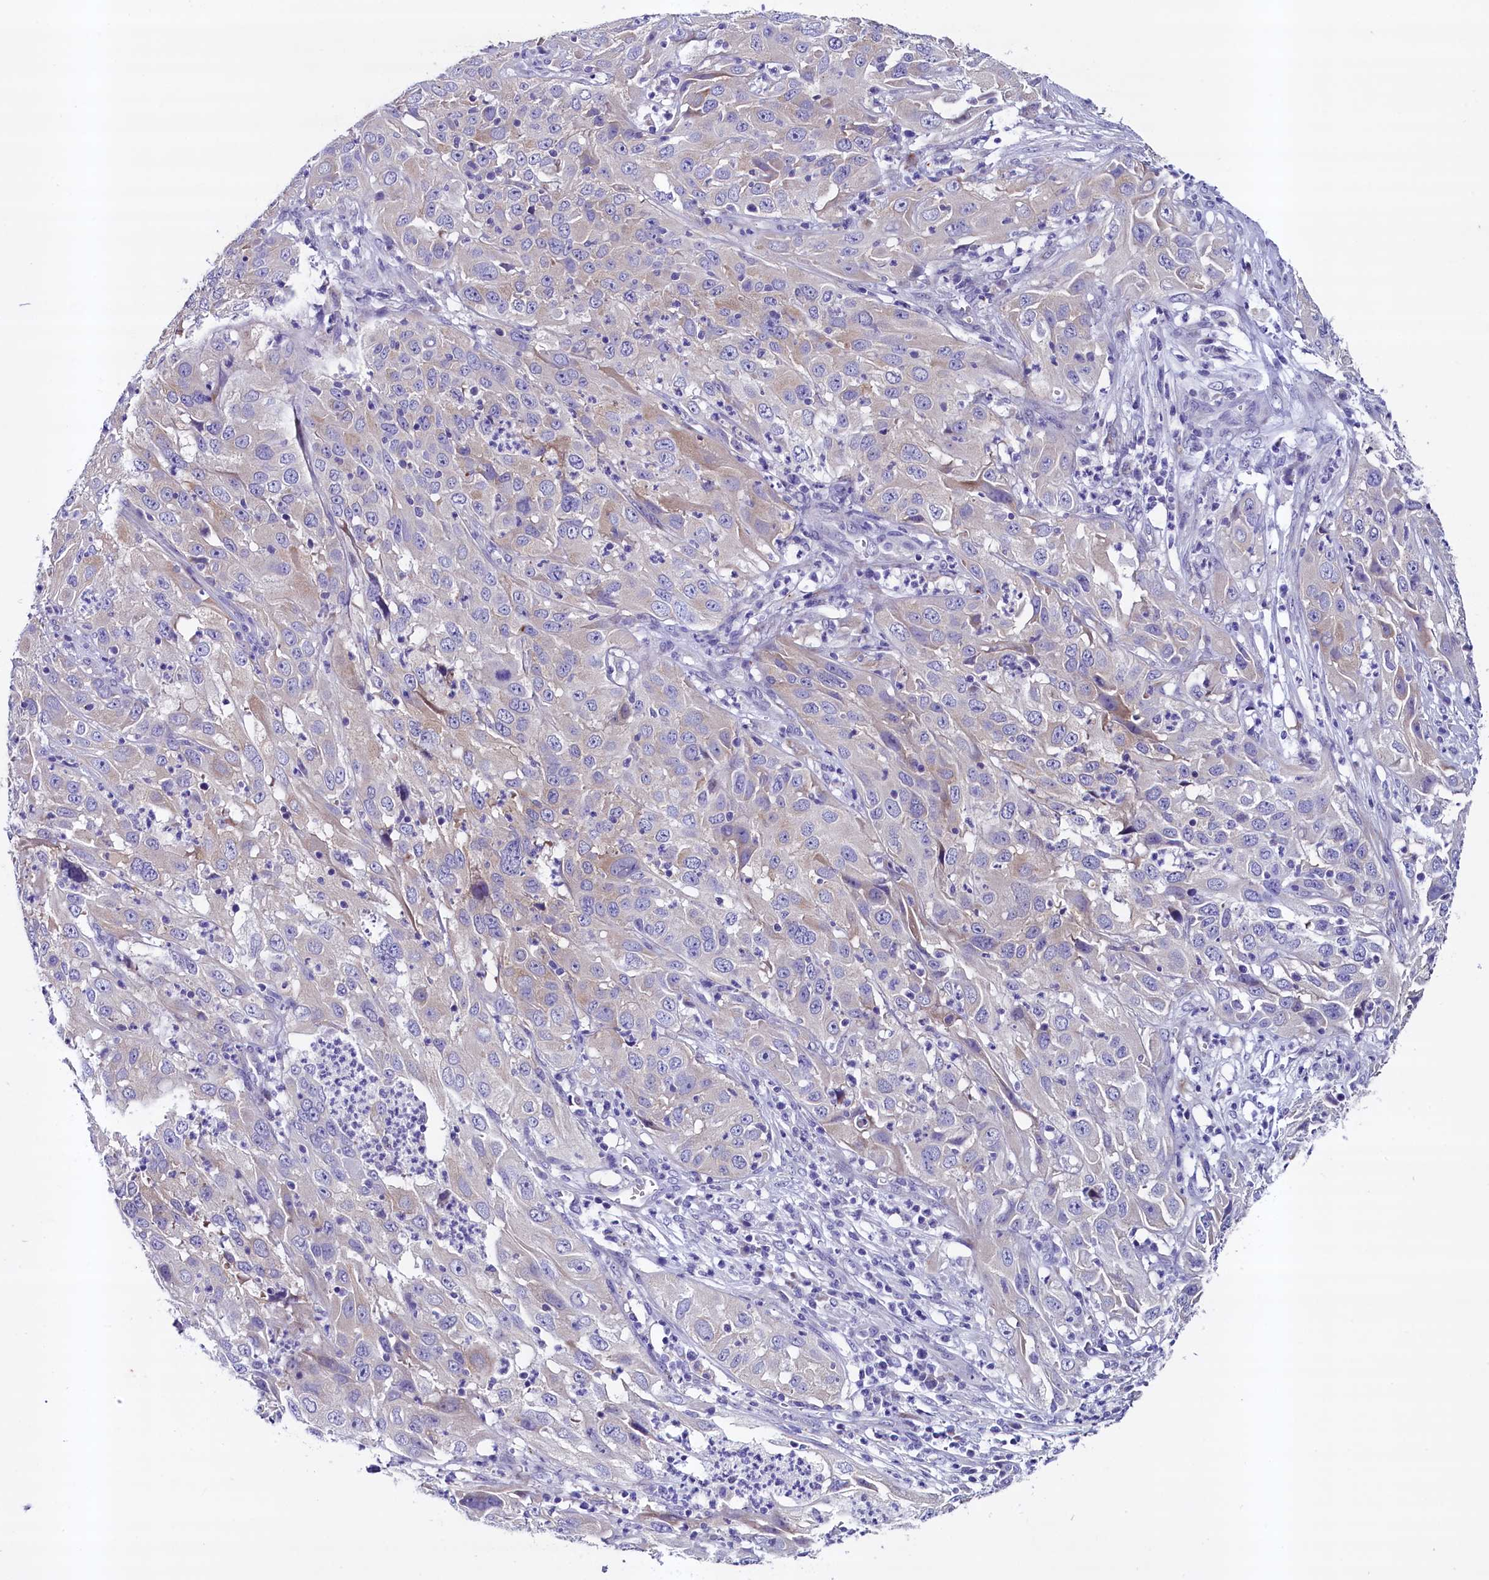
{"staining": {"intensity": "weak", "quantity": "25%-75%", "location": "cytoplasmic/membranous"}, "tissue": "cervical cancer", "cell_type": "Tumor cells", "image_type": "cancer", "snomed": [{"axis": "morphology", "description": "Squamous cell carcinoma, NOS"}, {"axis": "topography", "description": "Cervix"}], "caption": "Protein expression analysis of squamous cell carcinoma (cervical) demonstrates weak cytoplasmic/membranous expression in approximately 25%-75% of tumor cells.", "gene": "SCD5", "patient": {"sex": "female", "age": 32}}